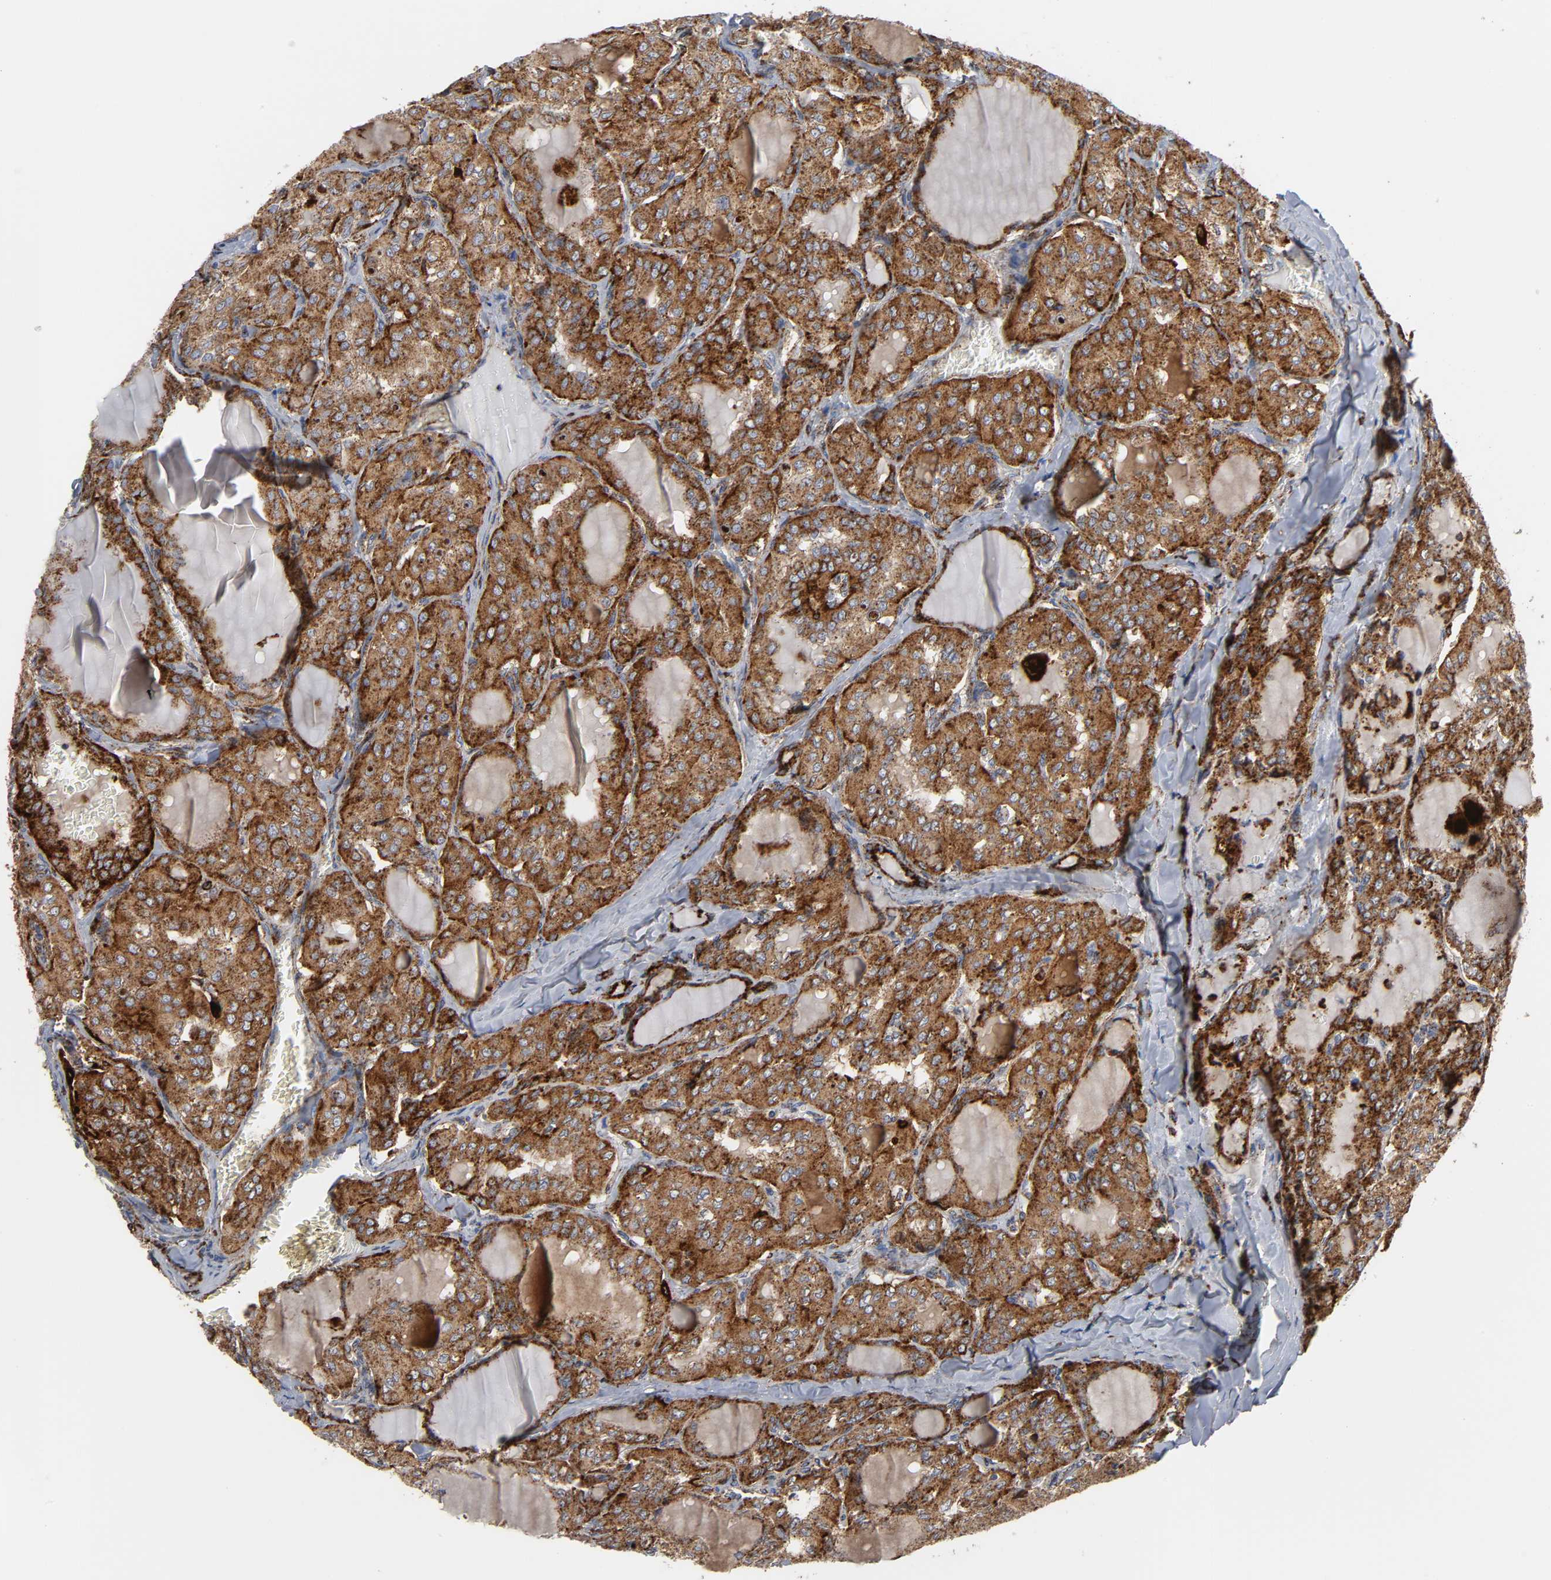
{"staining": {"intensity": "moderate", "quantity": ">75%", "location": "cytoplasmic/membranous"}, "tissue": "thyroid cancer", "cell_type": "Tumor cells", "image_type": "cancer", "snomed": [{"axis": "morphology", "description": "Papillary adenocarcinoma, NOS"}, {"axis": "topography", "description": "Thyroid gland"}], "caption": "High-magnification brightfield microscopy of thyroid cancer (papillary adenocarcinoma) stained with DAB (3,3'-diaminobenzidine) (brown) and counterstained with hematoxylin (blue). tumor cells exhibit moderate cytoplasmic/membranous positivity is seen in approximately>75% of cells.", "gene": "PSAP", "patient": {"sex": "male", "age": 20}}